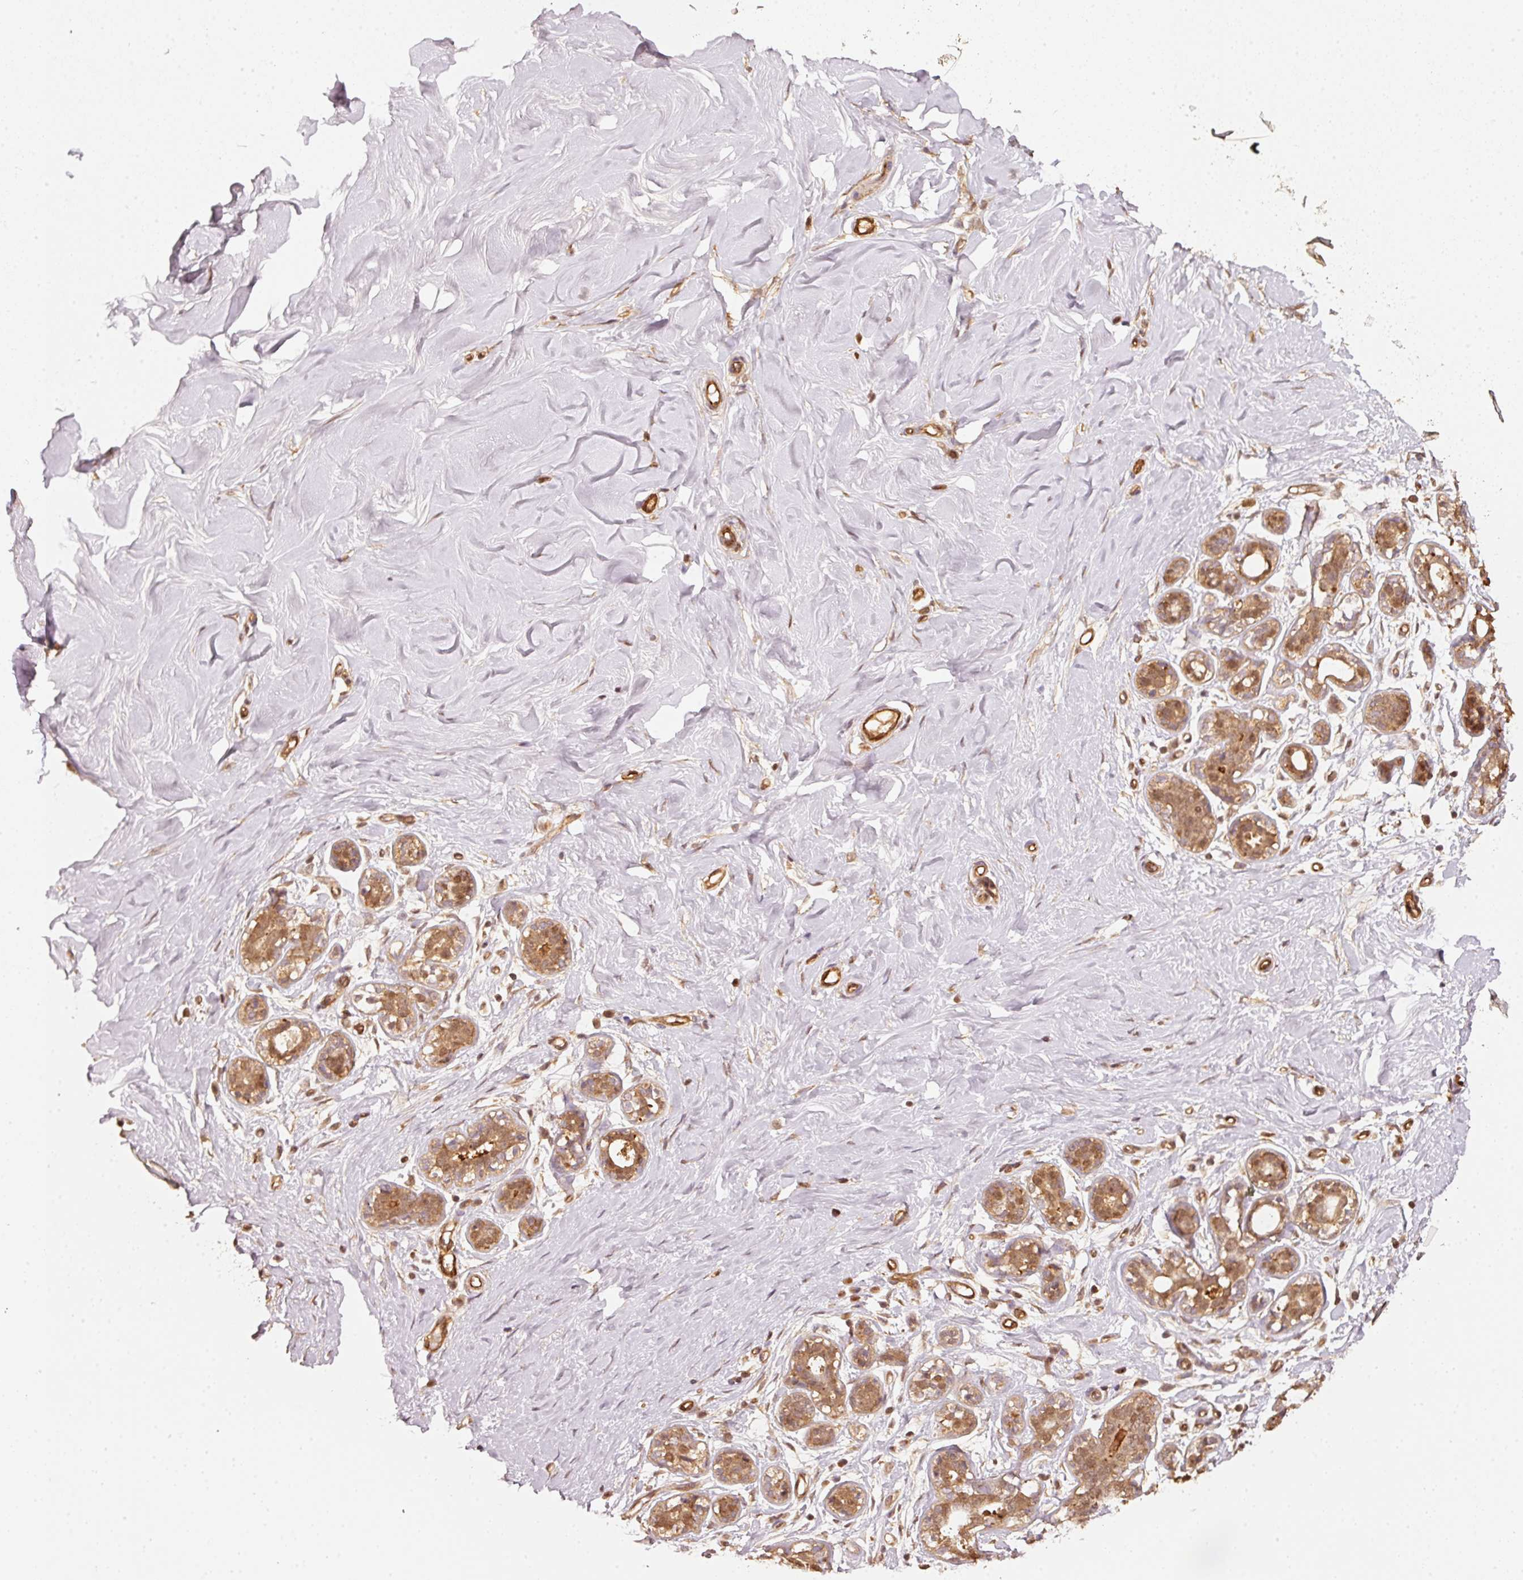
{"staining": {"intensity": "negative", "quantity": "none", "location": "none"}, "tissue": "breast", "cell_type": "Adipocytes", "image_type": "normal", "snomed": [{"axis": "morphology", "description": "Normal tissue, NOS"}, {"axis": "topography", "description": "Breast"}], "caption": "There is no significant staining in adipocytes of breast. (Brightfield microscopy of DAB immunohistochemistry at high magnification).", "gene": "STAU1", "patient": {"sex": "female", "age": 27}}